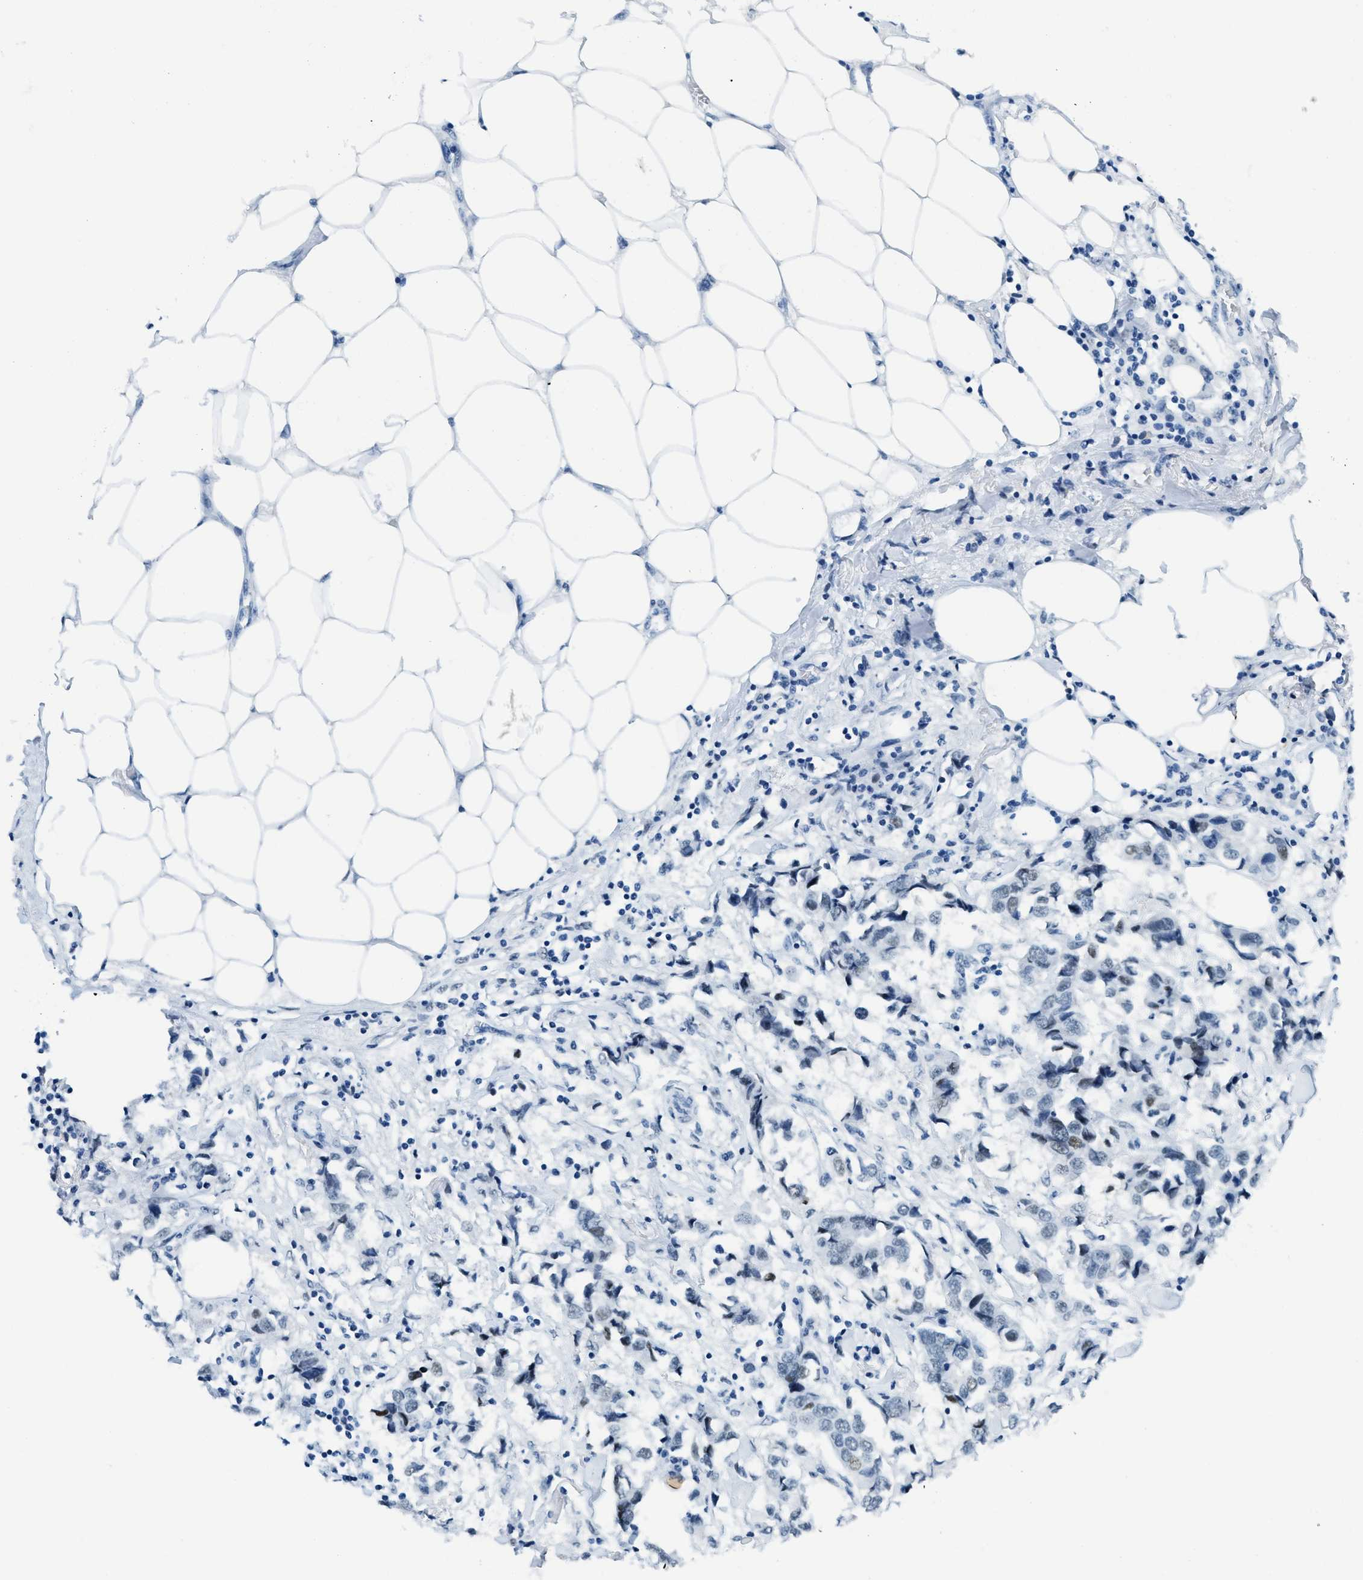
{"staining": {"intensity": "negative", "quantity": "none", "location": "none"}, "tissue": "breast cancer", "cell_type": "Tumor cells", "image_type": "cancer", "snomed": [{"axis": "morphology", "description": "Duct carcinoma"}, {"axis": "topography", "description": "Breast"}], "caption": "Tumor cells are negative for protein expression in human breast cancer.", "gene": "PLA2G2A", "patient": {"sex": "female", "age": 80}}